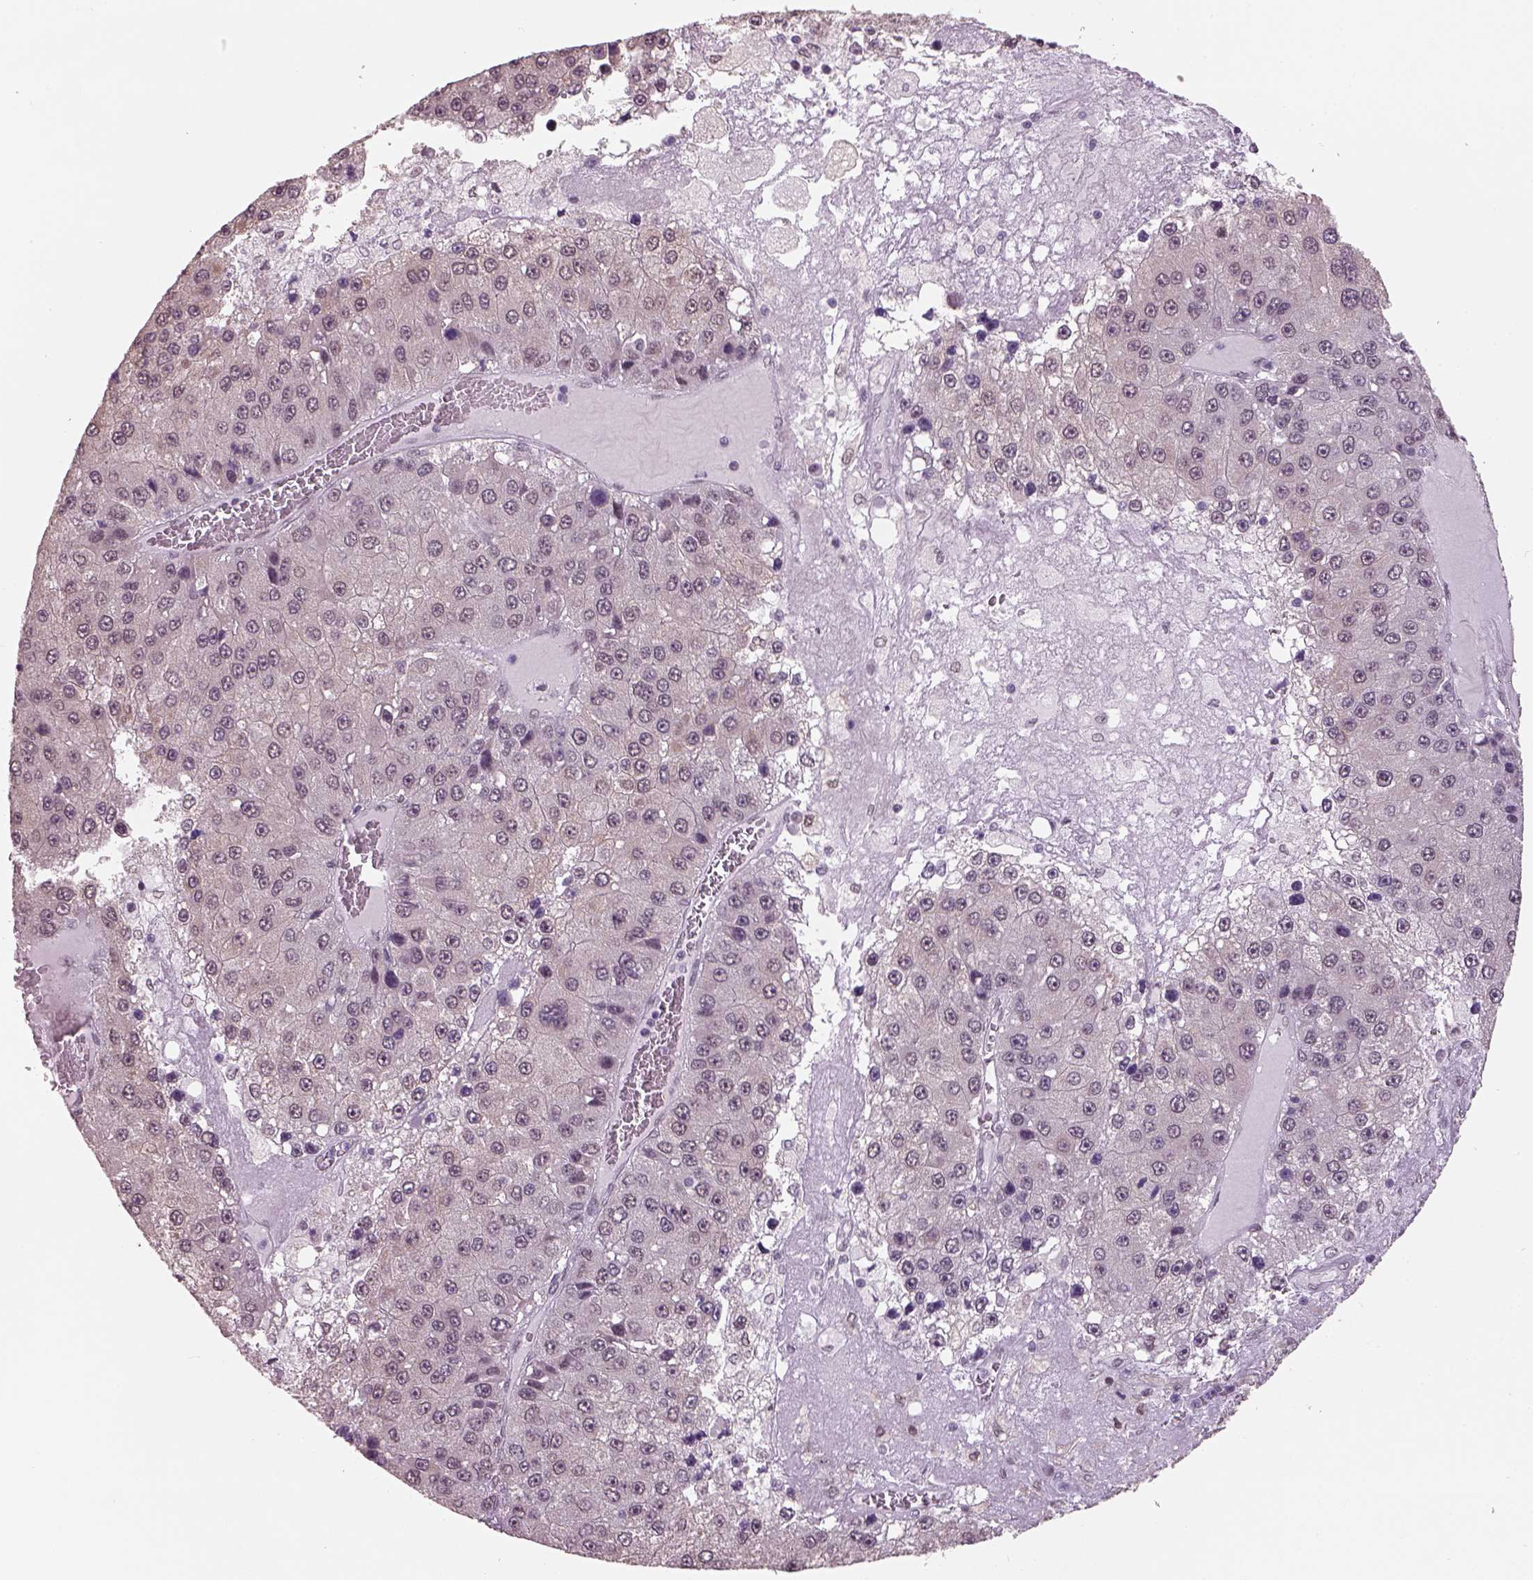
{"staining": {"intensity": "negative", "quantity": "none", "location": "none"}, "tissue": "liver cancer", "cell_type": "Tumor cells", "image_type": "cancer", "snomed": [{"axis": "morphology", "description": "Carcinoma, Hepatocellular, NOS"}, {"axis": "topography", "description": "Liver"}], "caption": "DAB immunohistochemical staining of human liver hepatocellular carcinoma exhibits no significant expression in tumor cells.", "gene": "NAT8", "patient": {"sex": "female", "age": 73}}